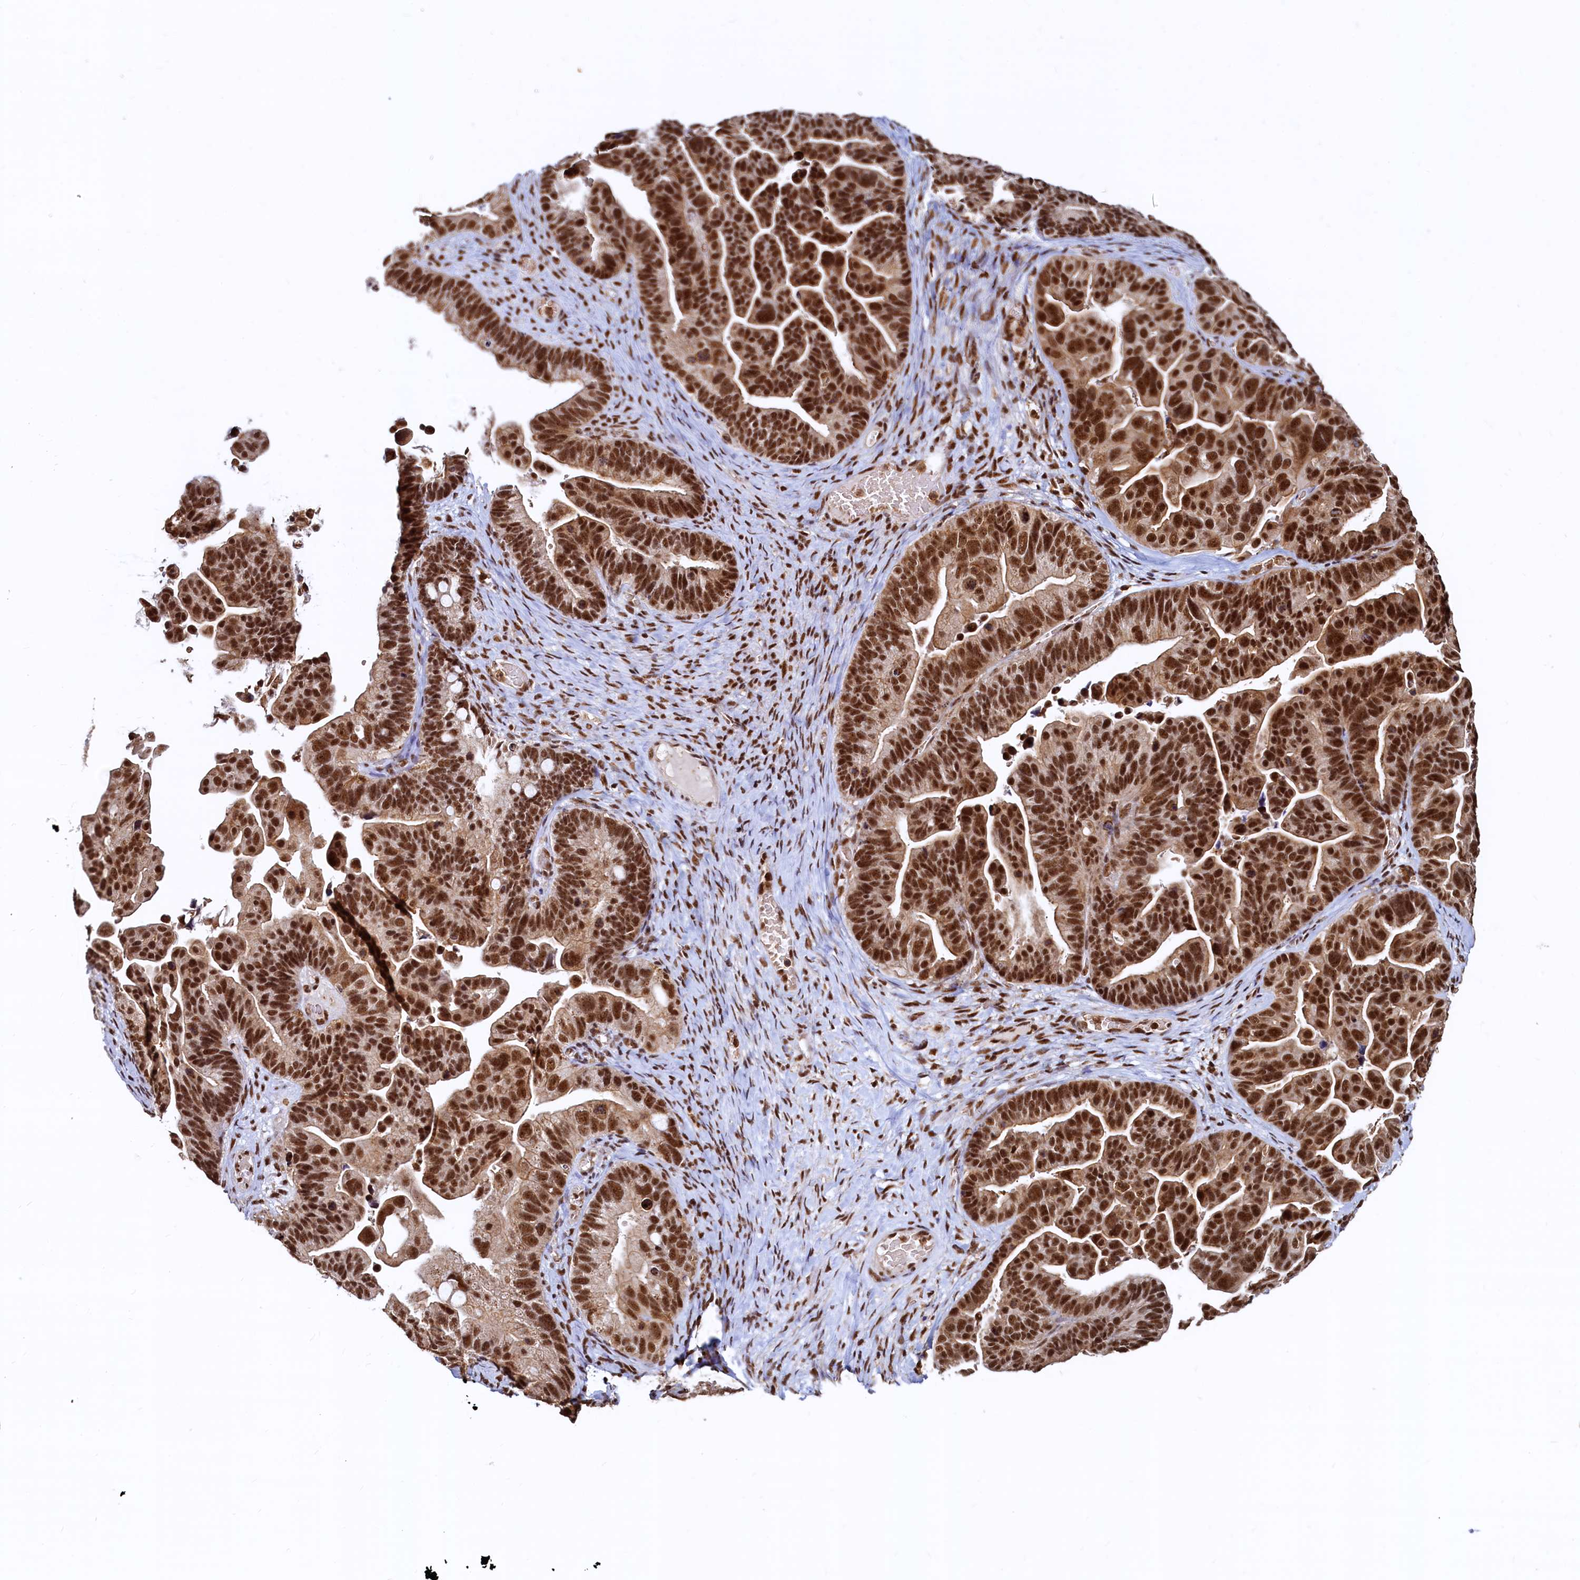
{"staining": {"intensity": "strong", "quantity": ">75%", "location": "cytoplasmic/membranous,nuclear"}, "tissue": "ovarian cancer", "cell_type": "Tumor cells", "image_type": "cancer", "snomed": [{"axis": "morphology", "description": "Cystadenocarcinoma, serous, NOS"}, {"axis": "topography", "description": "Ovary"}], "caption": "Immunohistochemical staining of human serous cystadenocarcinoma (ovarian) reveals strong cytoplasmic/membranous and nuclear protein staining in about >75% of tumor cells.", "gene": "RSRC2", "patient": {"sex": "female", "age": 56}}